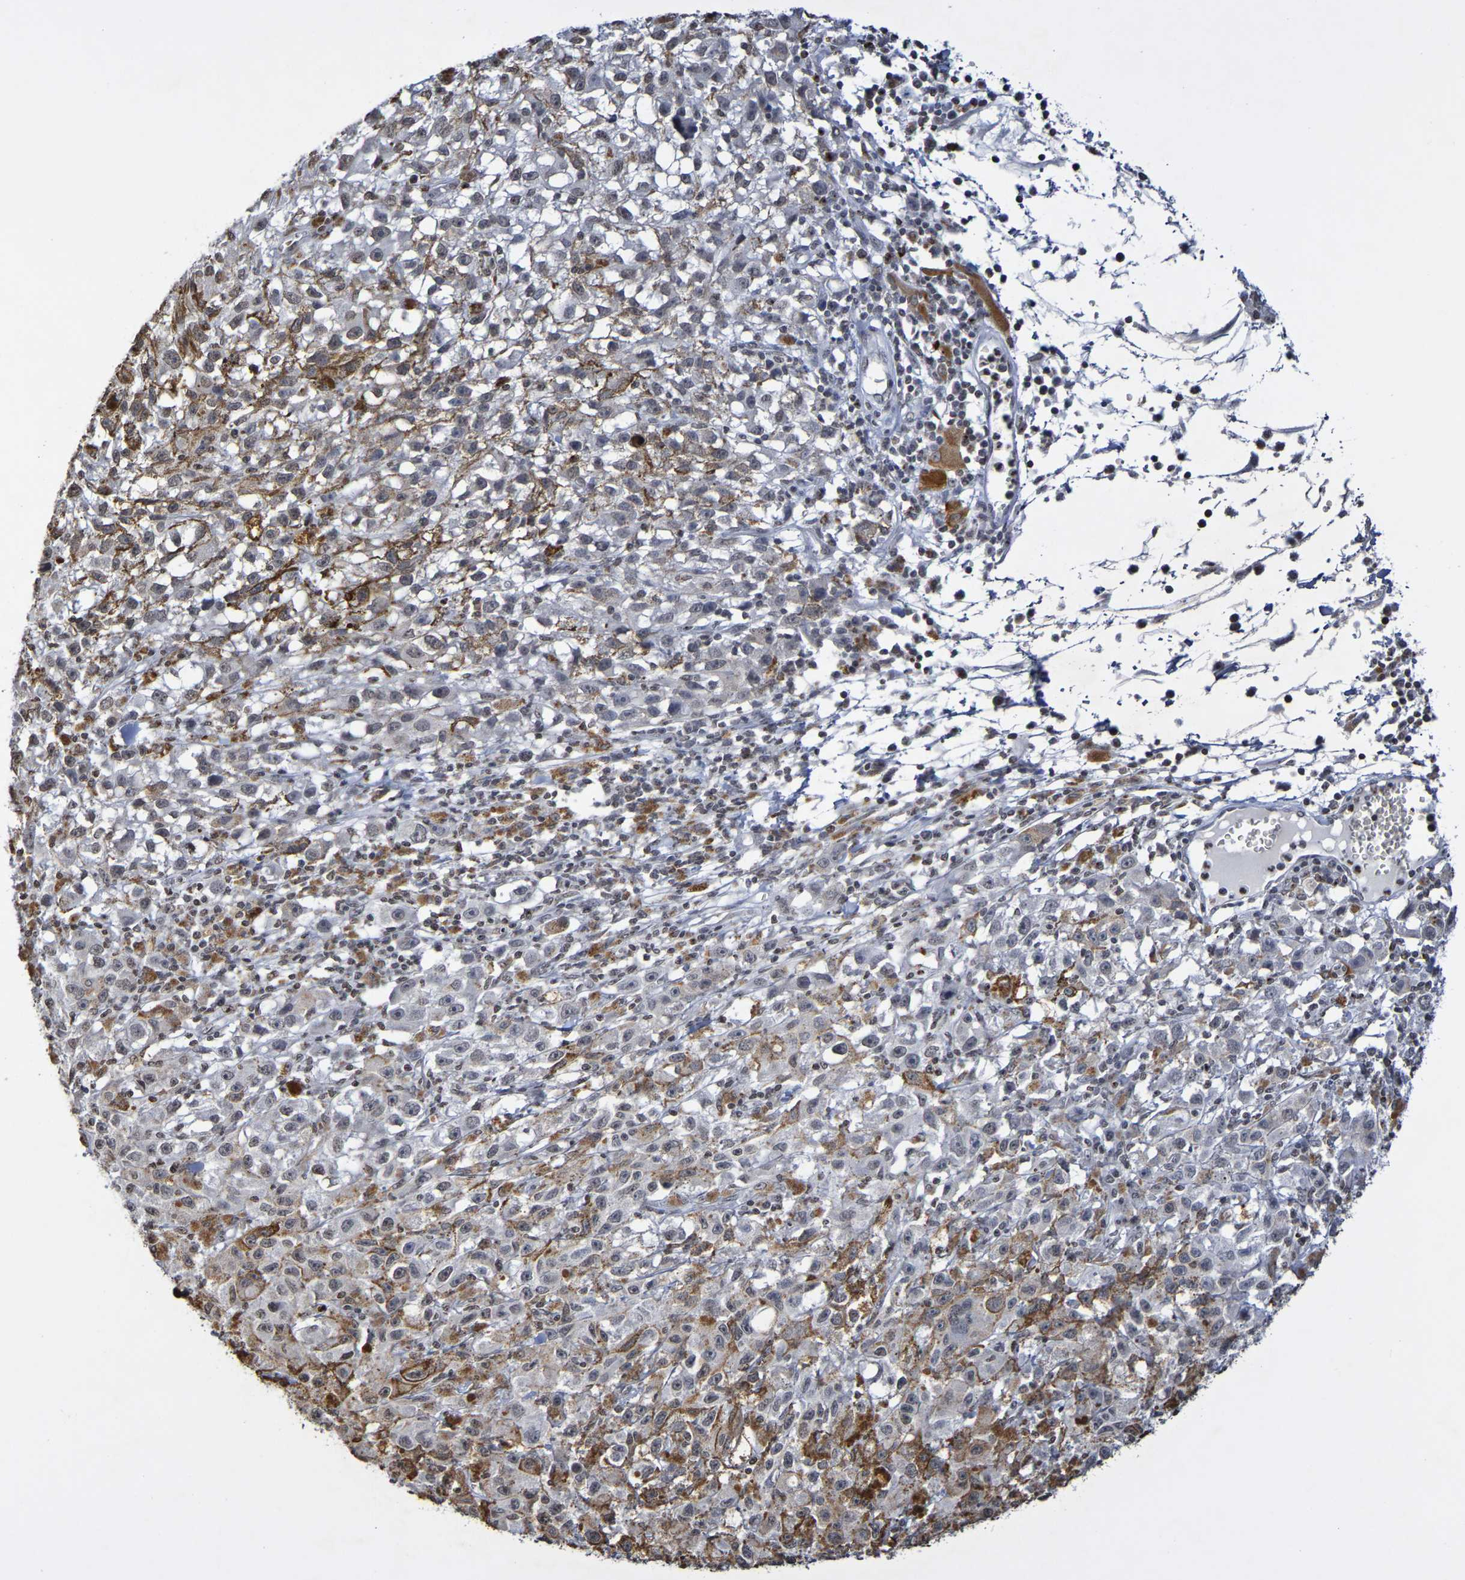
{"staining": {"intensity": "weak", "quantity": "<25%", "location": "nuclear"}, "tissue": "melanoma", "cell_type": "Tumor cells", "image_type": "cancer", "snomed": [{"axis": "morphology", "description": "Malignant melanoma, NOS"}, {"axis": "topography", "description": "Skin"}], "caption": "A histopathology image of human malignant melanoma is negative for staining in tumor cells.", "gene": "ATF4", "patient": {"sex": "female", "age": 104}}